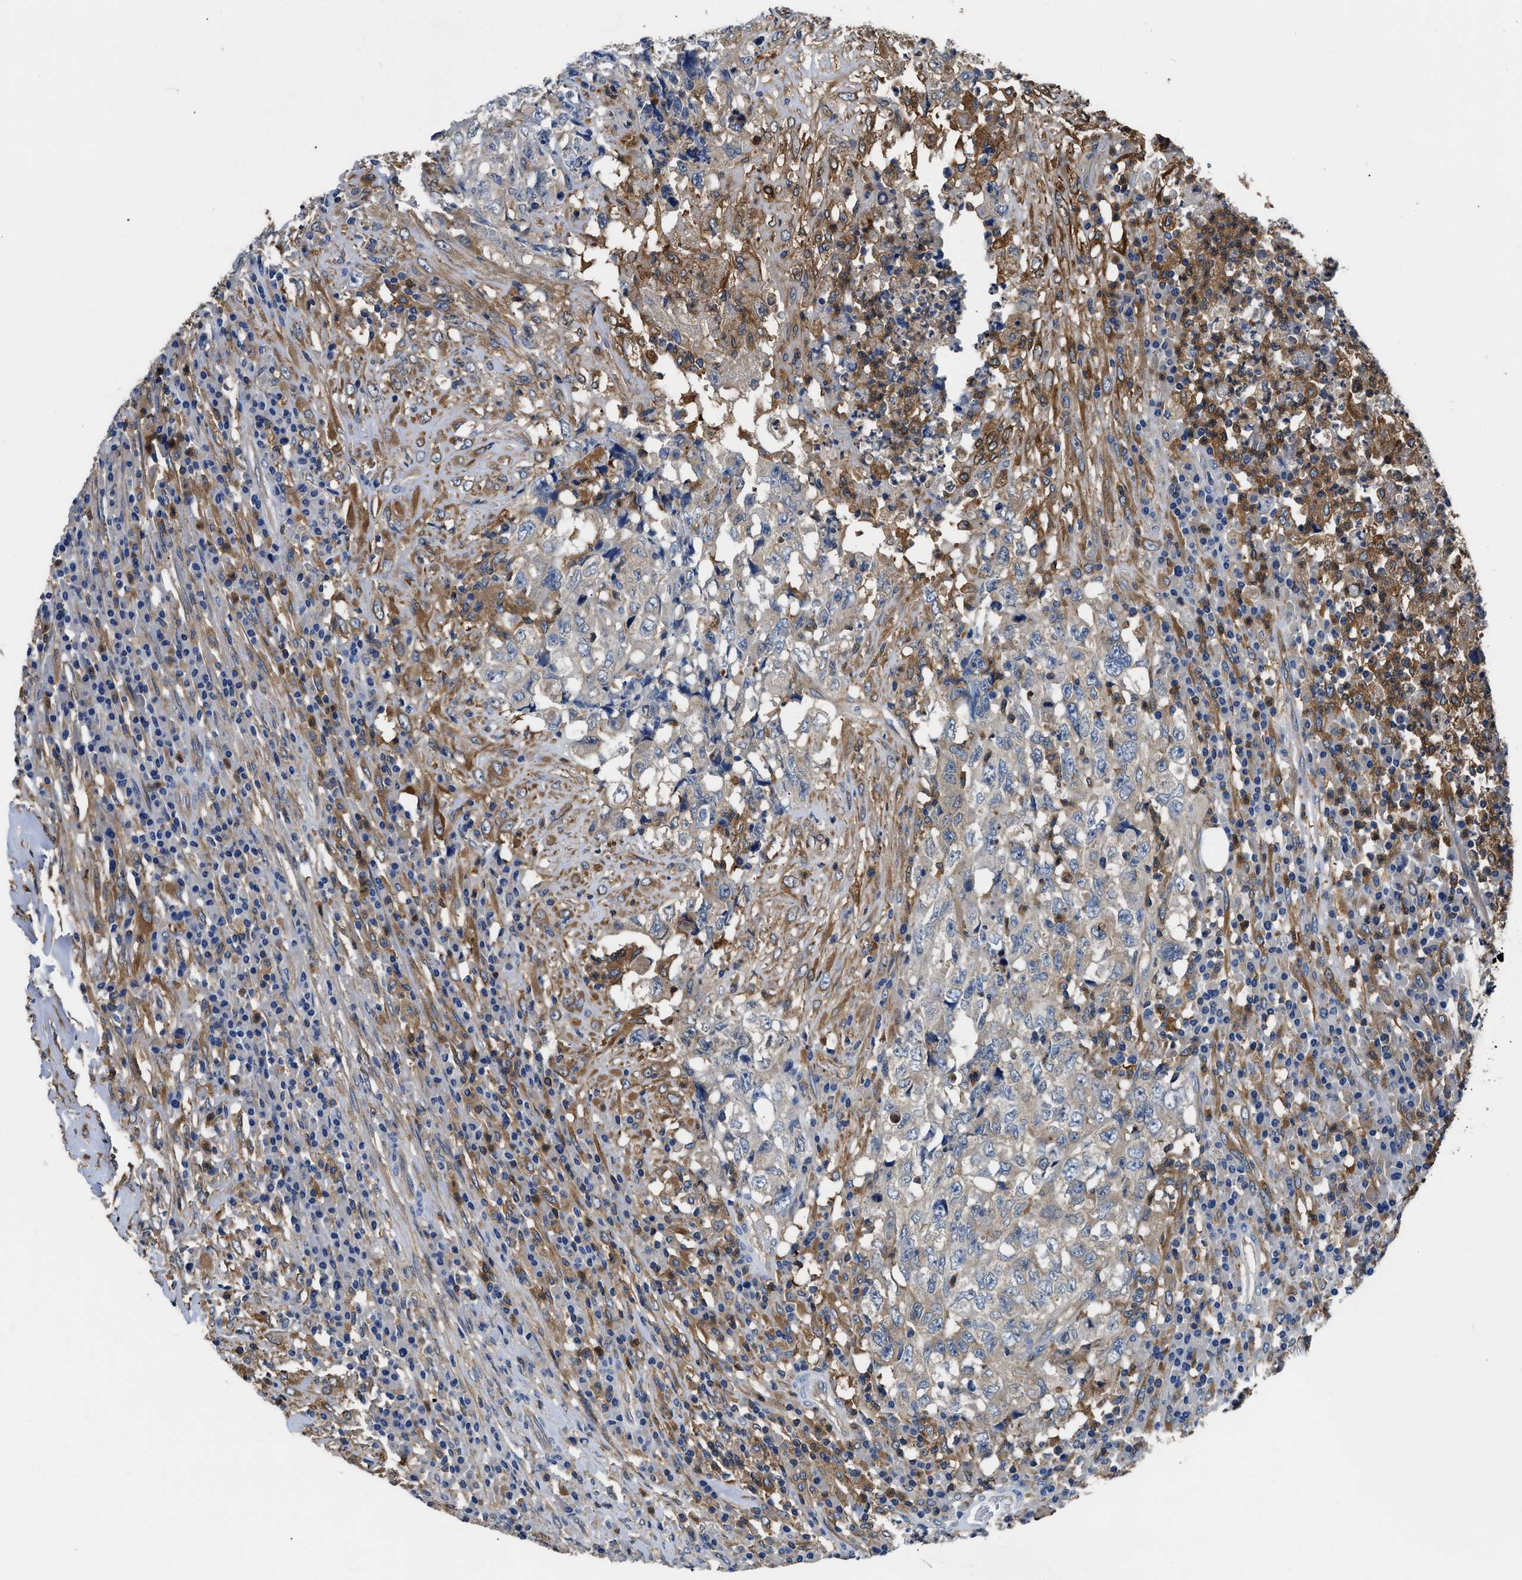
{"staining": {"intensity": "negative", "quantity": "none", "location": "none"}, "tissue": "testis cancer", "cell_type": "Tumor cells", "image_type": "cancer", "snomed": [{"axis": "morphology", "description": "Necrosis, NOS"}, {"axis": "morphology", "description": "Carcinoma, Embryonal, NOS"}, {"axis": "topography", "description": "Testis"}], "caption": "Testis embryonal carcinoma stained for a protein using immunohistochemistry exhibits no staining tumor cells.", "gene": "PKM", "patient": {"sex": "male", "age": 19}}